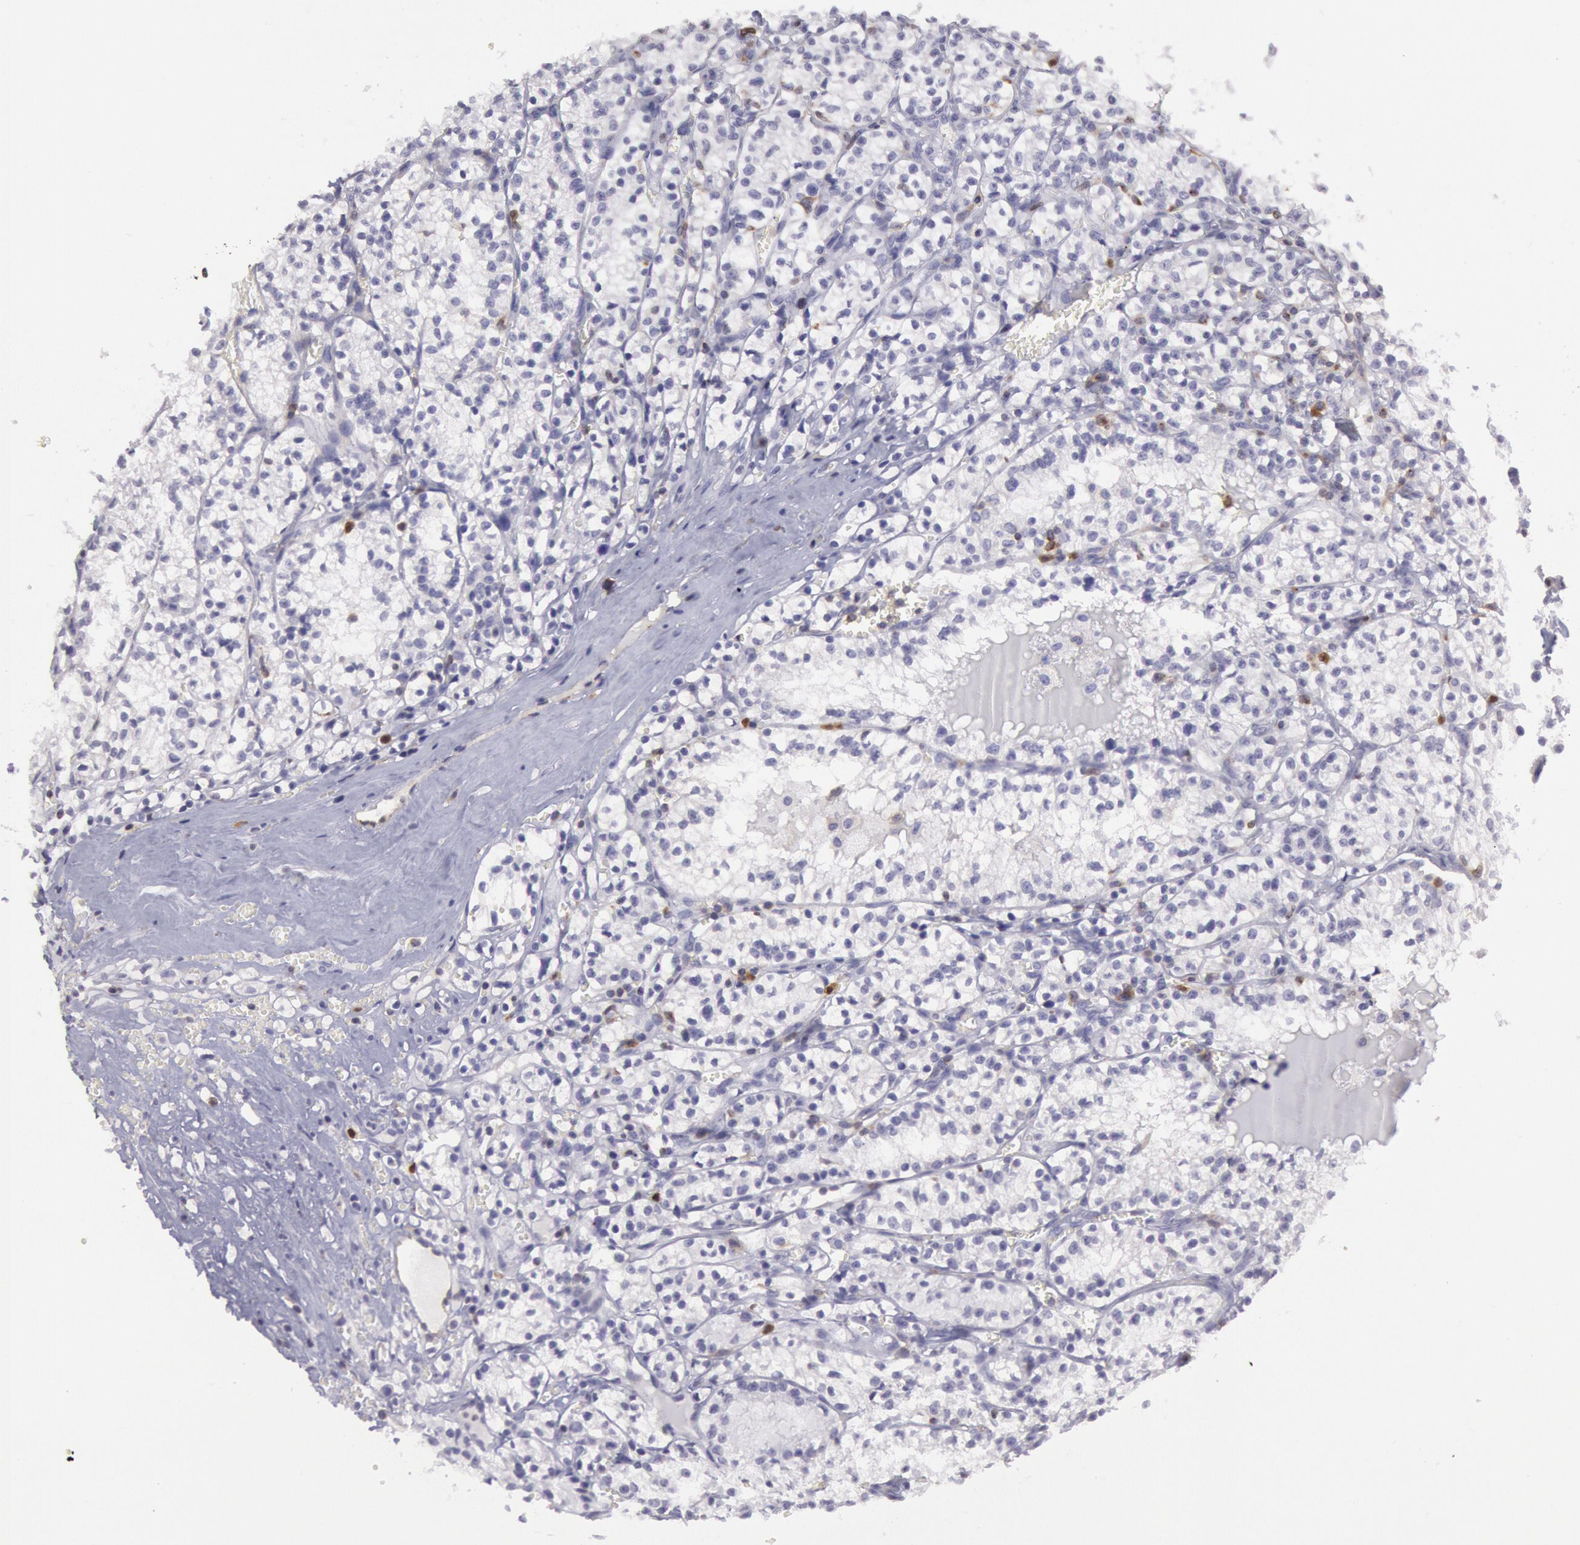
{"staining": {"intensity": "negative", "quantity": "none", "location": "none"}, "tissue": "renal cancer", "cell_type": "Tumor cells", "image_type": "cancer", "snomed": [{"axis": "morphology", "description": "Adenocarcinoma, NOS"}, {"axis": "topography", "description": "Kidney"}], "caption": "Immunohistochemistry of adenocarcinoma (renal) demonstrates no expression in tumor cells. (Stains: DAB immunohistochemistry with hematoxylin counter stain, Microscopy: brightfield microscopy at high magnification).", "gene": "RAB27A", "patient": {"sex": "male", "age": 61}}